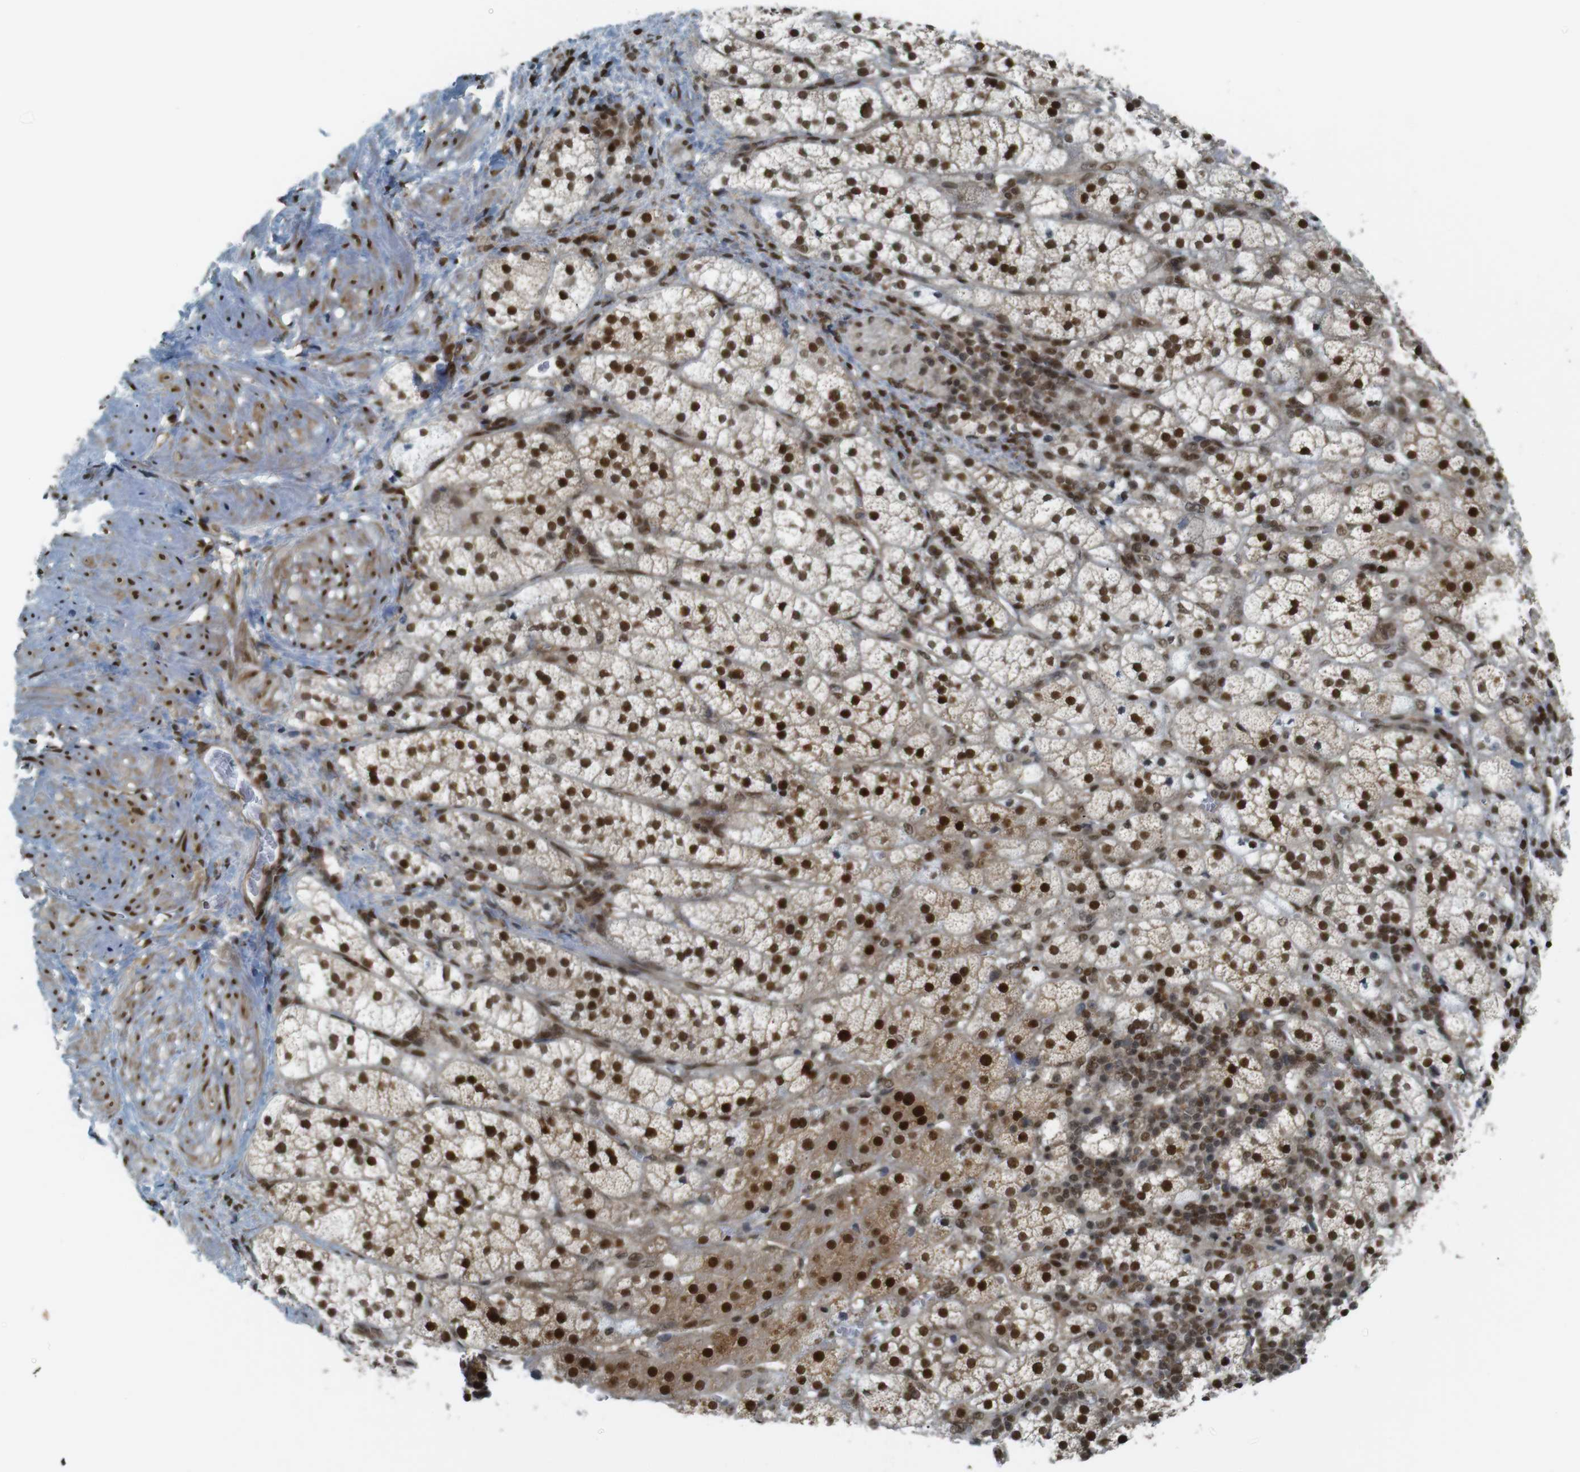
{"staining": {"intensity": "strong", "quantity": ">75%", "location": "cytoplasmic/membranous,nuclear"}, "tissue": "adrenal gland", "cell_type": "Glandular cells", "image_type": "normal", "snomed": [{"axis": "morphology", "description": "Normal tissue, NOS"}, {"axis": "topography", "description": "Adrenal gland"}], "caption": "DAB (3,3'-diaminobenzidine) immunohistochemical staining of benign adrenal gland exhibits strong cytoplasmic/membranous,nuclear protein positivity in approximately >75% of glandular cells.", "gene": "NHEJ1", "patient": {"sex": "male", "age": 56}}